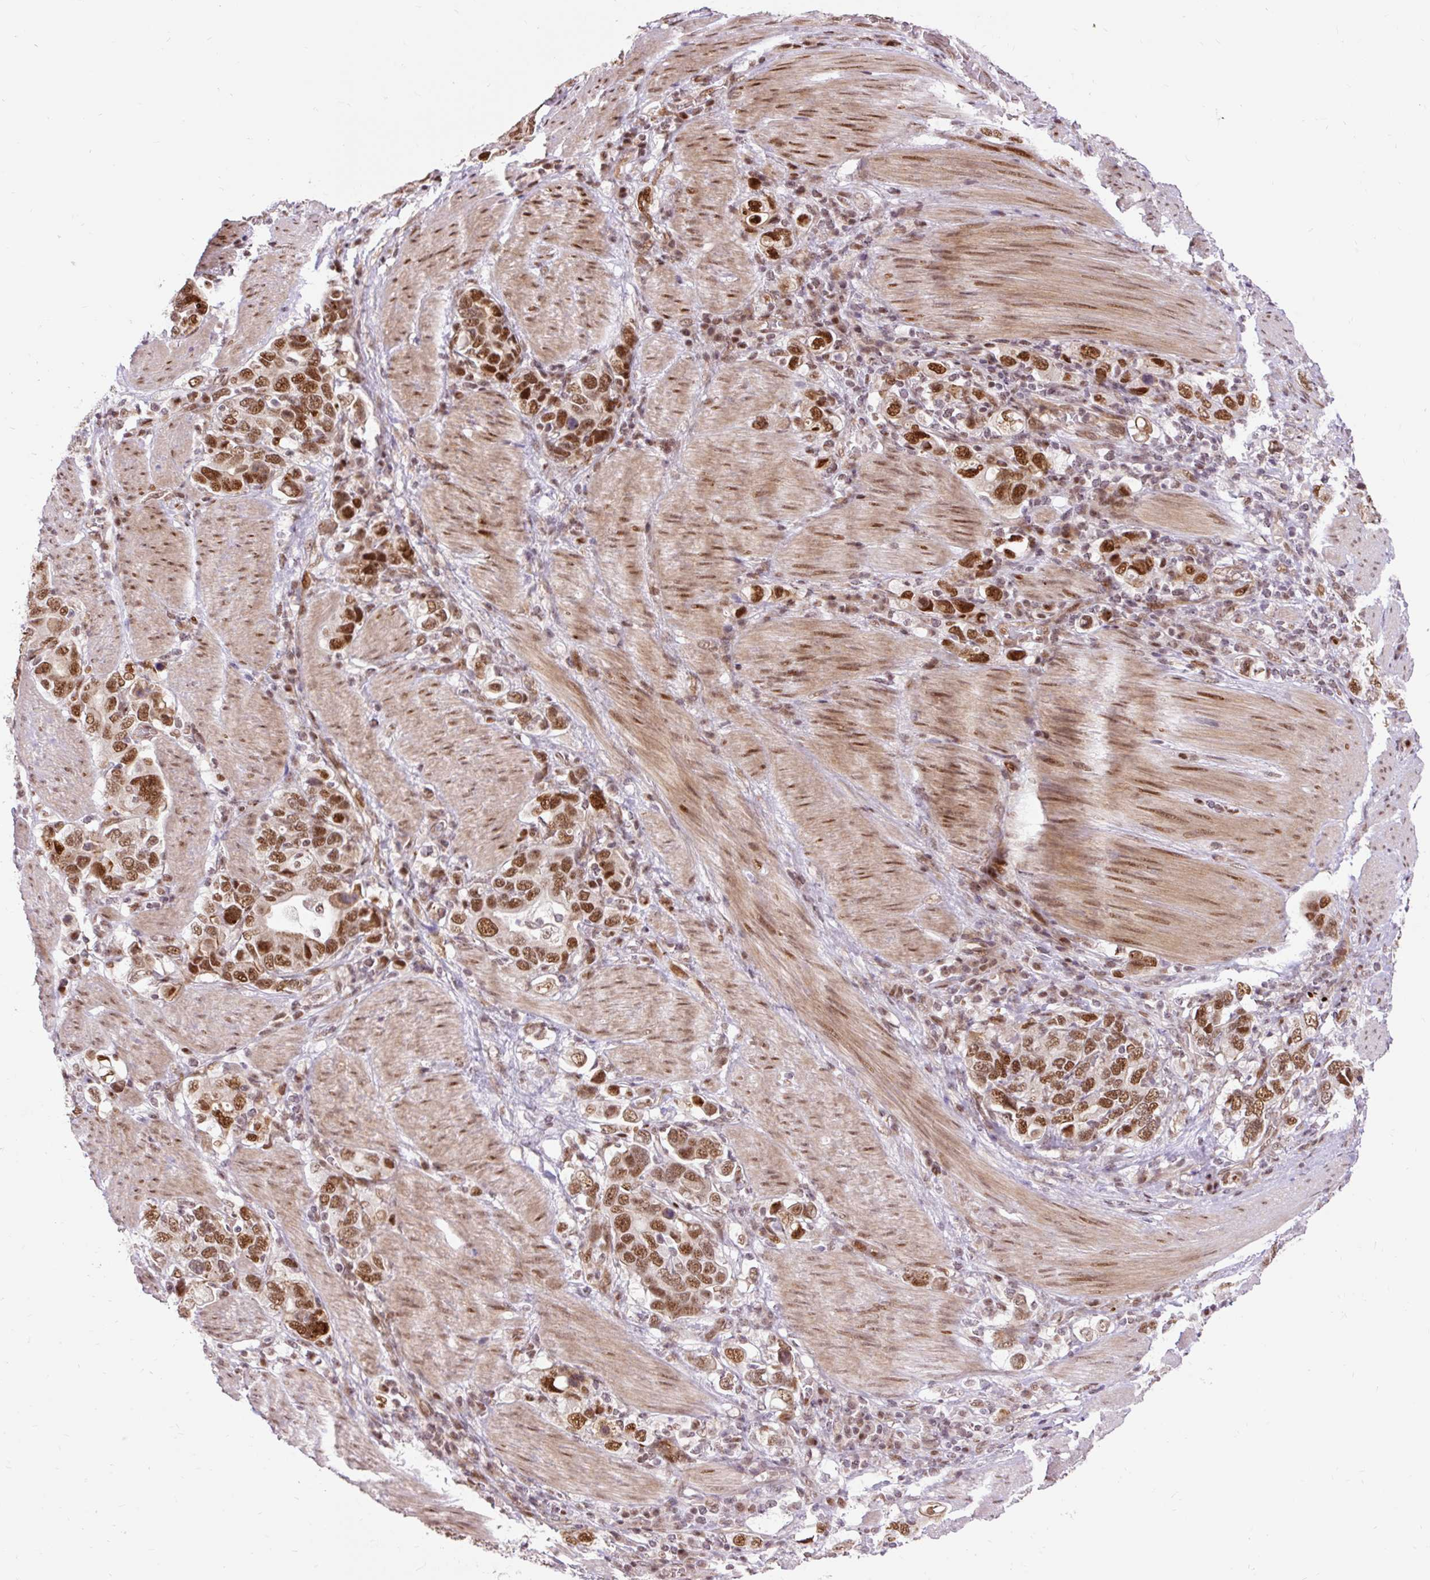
{"staining": {"intensity": "strong", "quantity": ">75%", "location": "nuclear"}, "tissue": "stomach cancer", "cell_type": "Tumor cells", "image_type": "cancer", "snomed": [{"axis": "morphology", "description": "Adenocarcinoma, NOS"}, {"axis": "topography", "description": "Stomach, upper"}, {"axis": "topography", "description": "Stomach"}], "caption": "Immunohistochemical staining of human stomach adenocarcinoma exhibits high levels of strong nuclear protein positivity in about >75% of tumor cells.", "gene": "MECOM", "patient": {"sex": "male", "age": 62}}